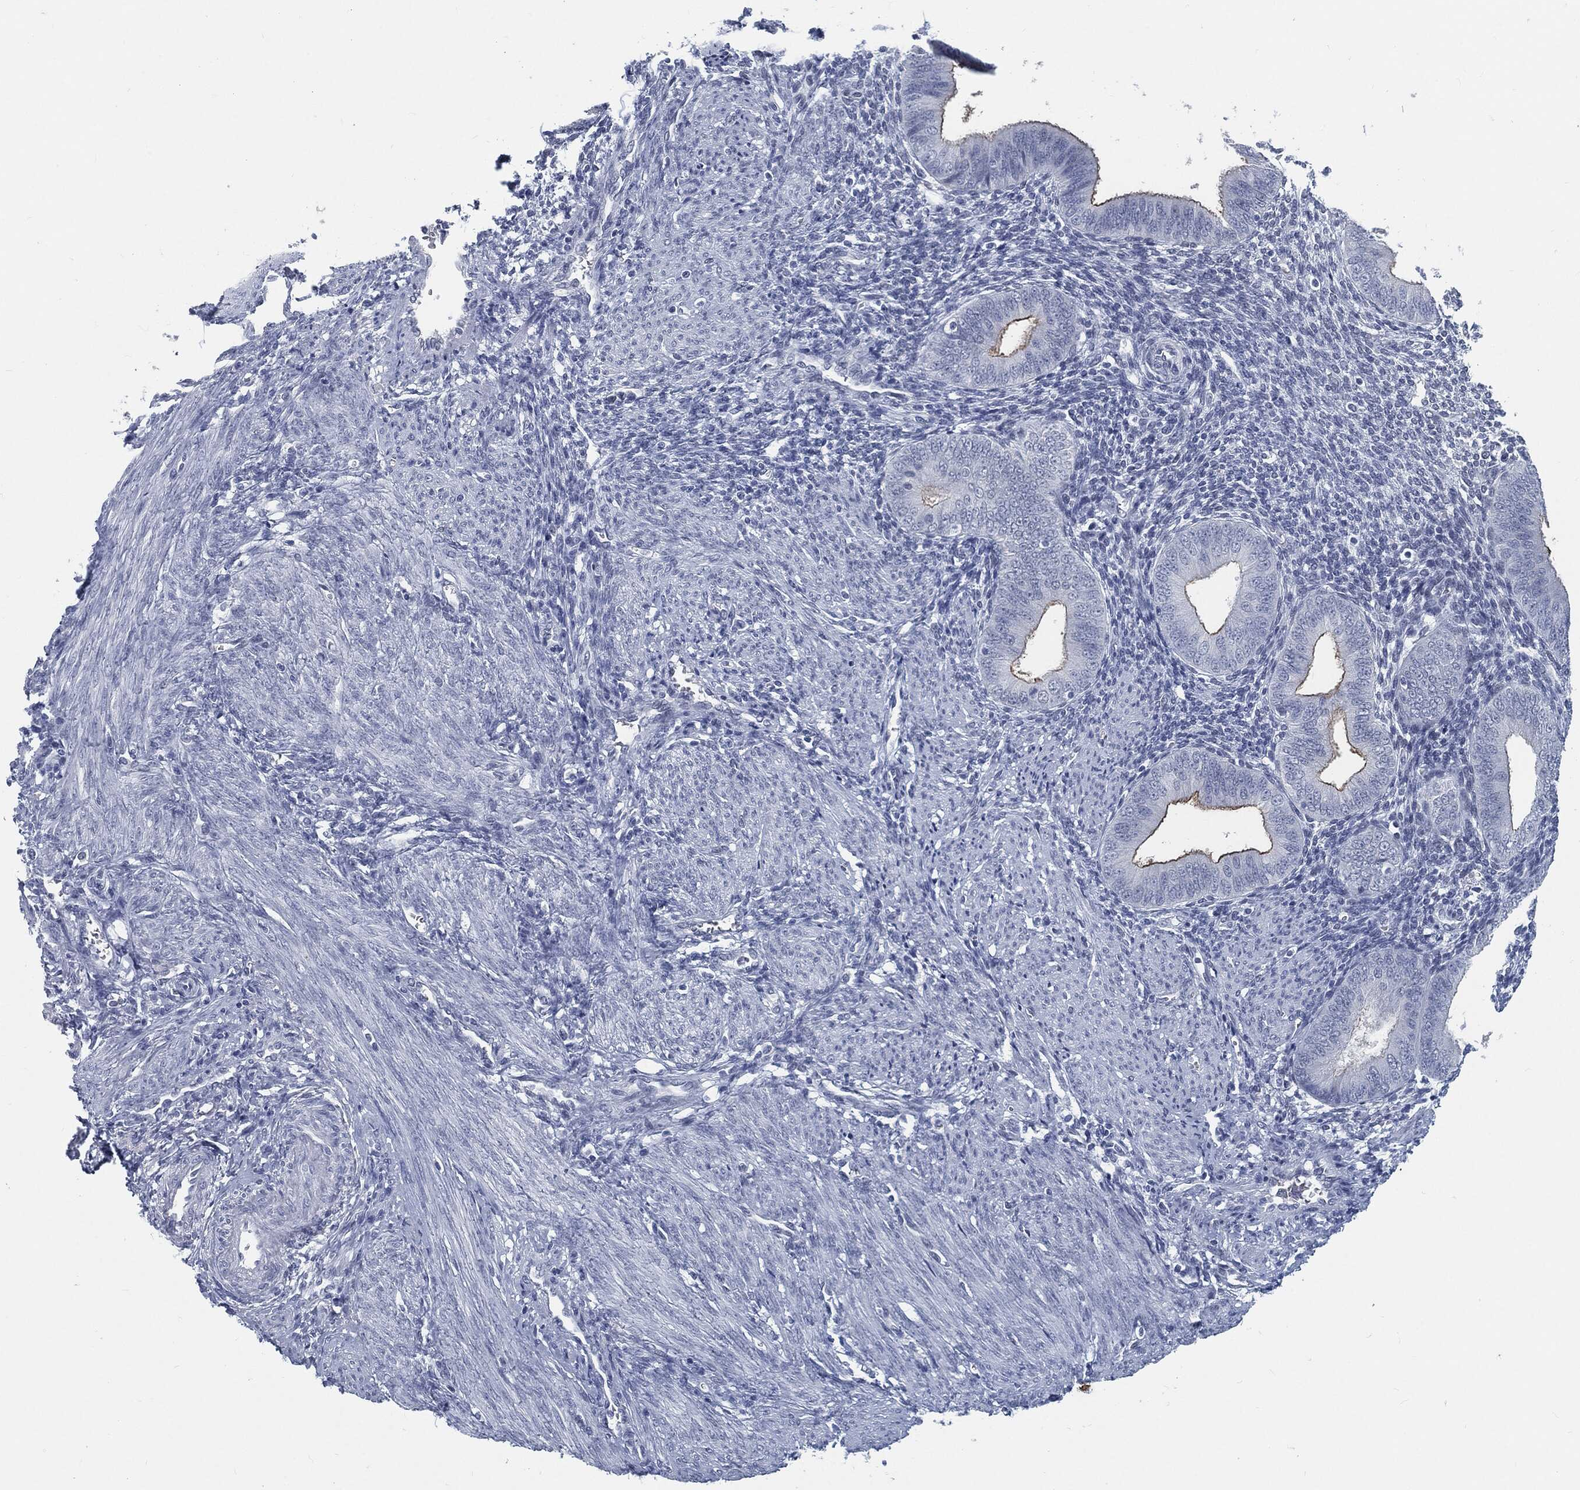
{"staining": {"intensity": "negative", "quantity": "none", "location": "none"}, "tissue": "endometrium", "cell_type": "Cells in endometrial stroma", "image_type": "normal", "snomed": [{"axis": "morphology", "description": "Normal tissue, NOS"}, {"axis": "topography", "description": "Endometrium"}], "caption": "Protein analysis of unremarkable endometrium displays no significant positivity in cells in endometrial stroma. (Brightfield microscopy of DAB (3,3'-diaminobenzidine) immunohistochemistry at high magnification).", "gene": "PROM1", "patient": {"sex": "female", "age": 39}}